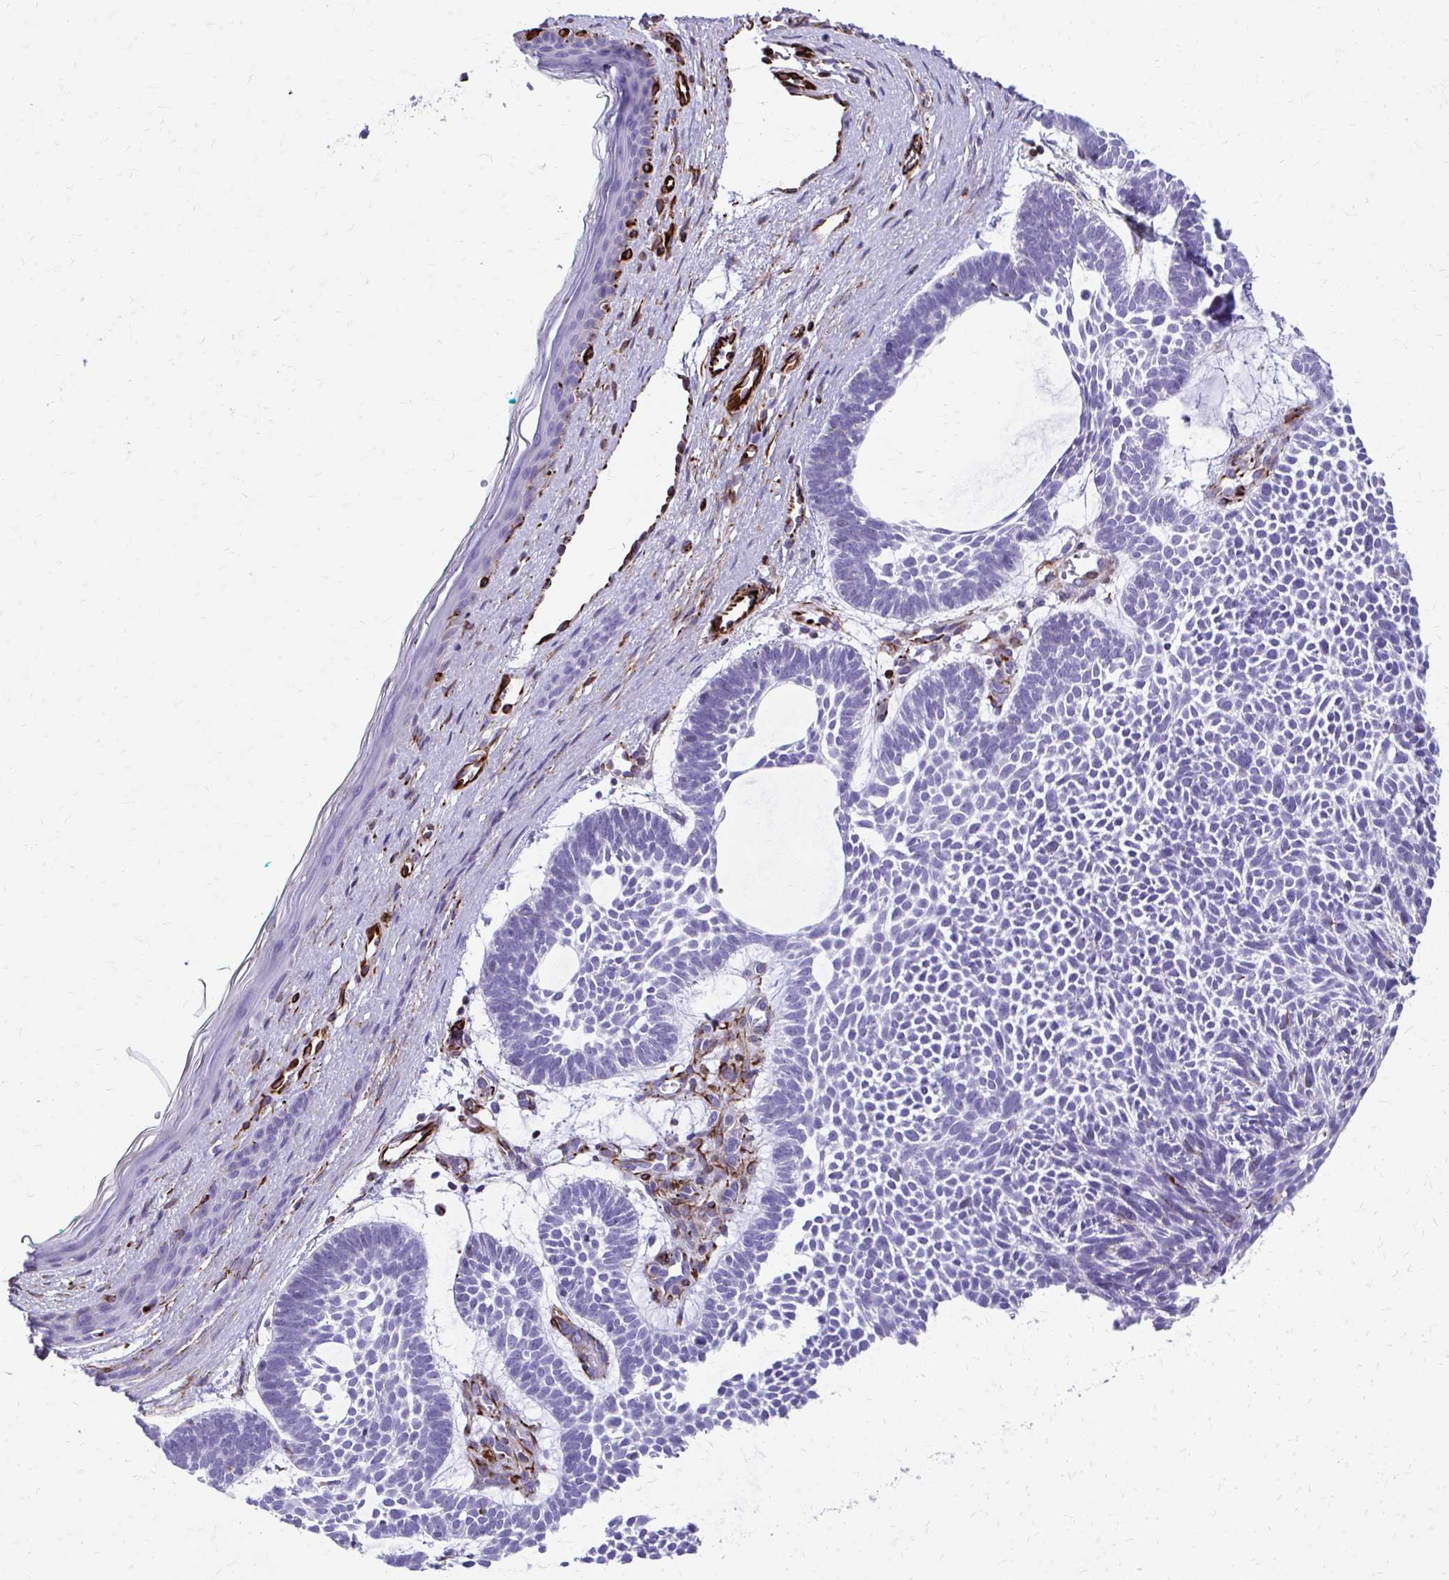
{"staining": {"intensity": "negative", "quantity": "none", "location": "none"}, "tissue": "skin cancer", "cell_type": "Tumor cells", "image_type": "cancer", "snomed": [{"axis": "morphology", "description": "Basal cell carcinoma"}, {"axis": "topography", "description": "Skin"}, {"axis": "topography", "description": "Skin of face"}], "caption": "A photomicrograph of basal cell carcinoma (skin) stained for a protein demonstrates no brown staining in tumor cells.", "gene": "TRIM6", "patient": {"sex": "male", "age": 83}}